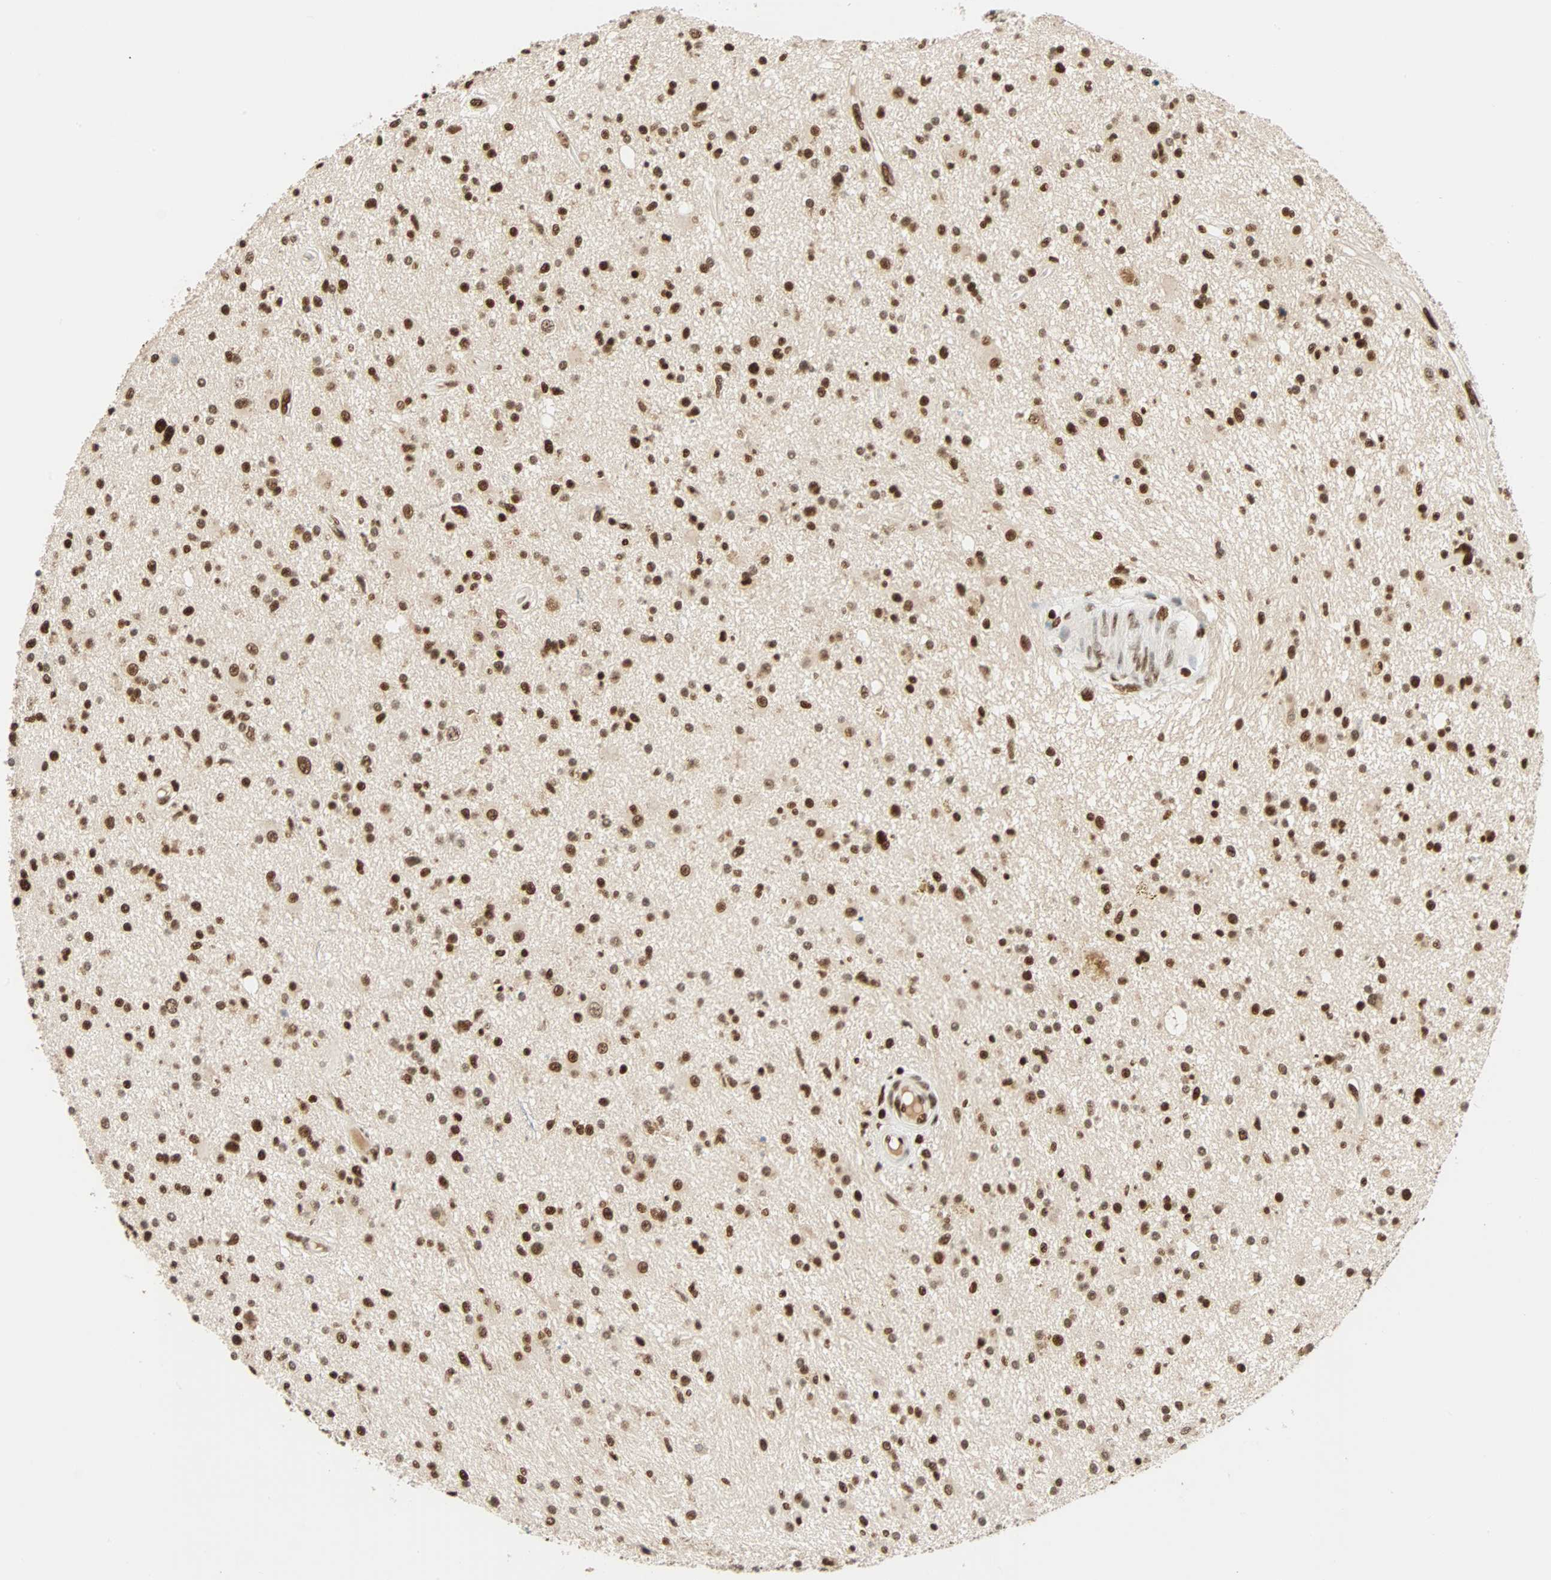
{"staining": {"intensity": "strong", "quantity": ">75%", "location": "nuclear"}, "tissue": "glioma", "cell_type": "Tumor cells", "image_type": "cancer", "snomed": [{"axis": "morphology", "description": "Glioma, malignant, High grade"}, {"axis": "topography", "description": "Brain"}], "caption": "This histopathology image demonstrates immunohistochemistry staining of glioma, with high strong nuclear staining in about >75% of tumor cells.", "gene": "CDK12", "patient": {"sex": "male", "age": 33}}